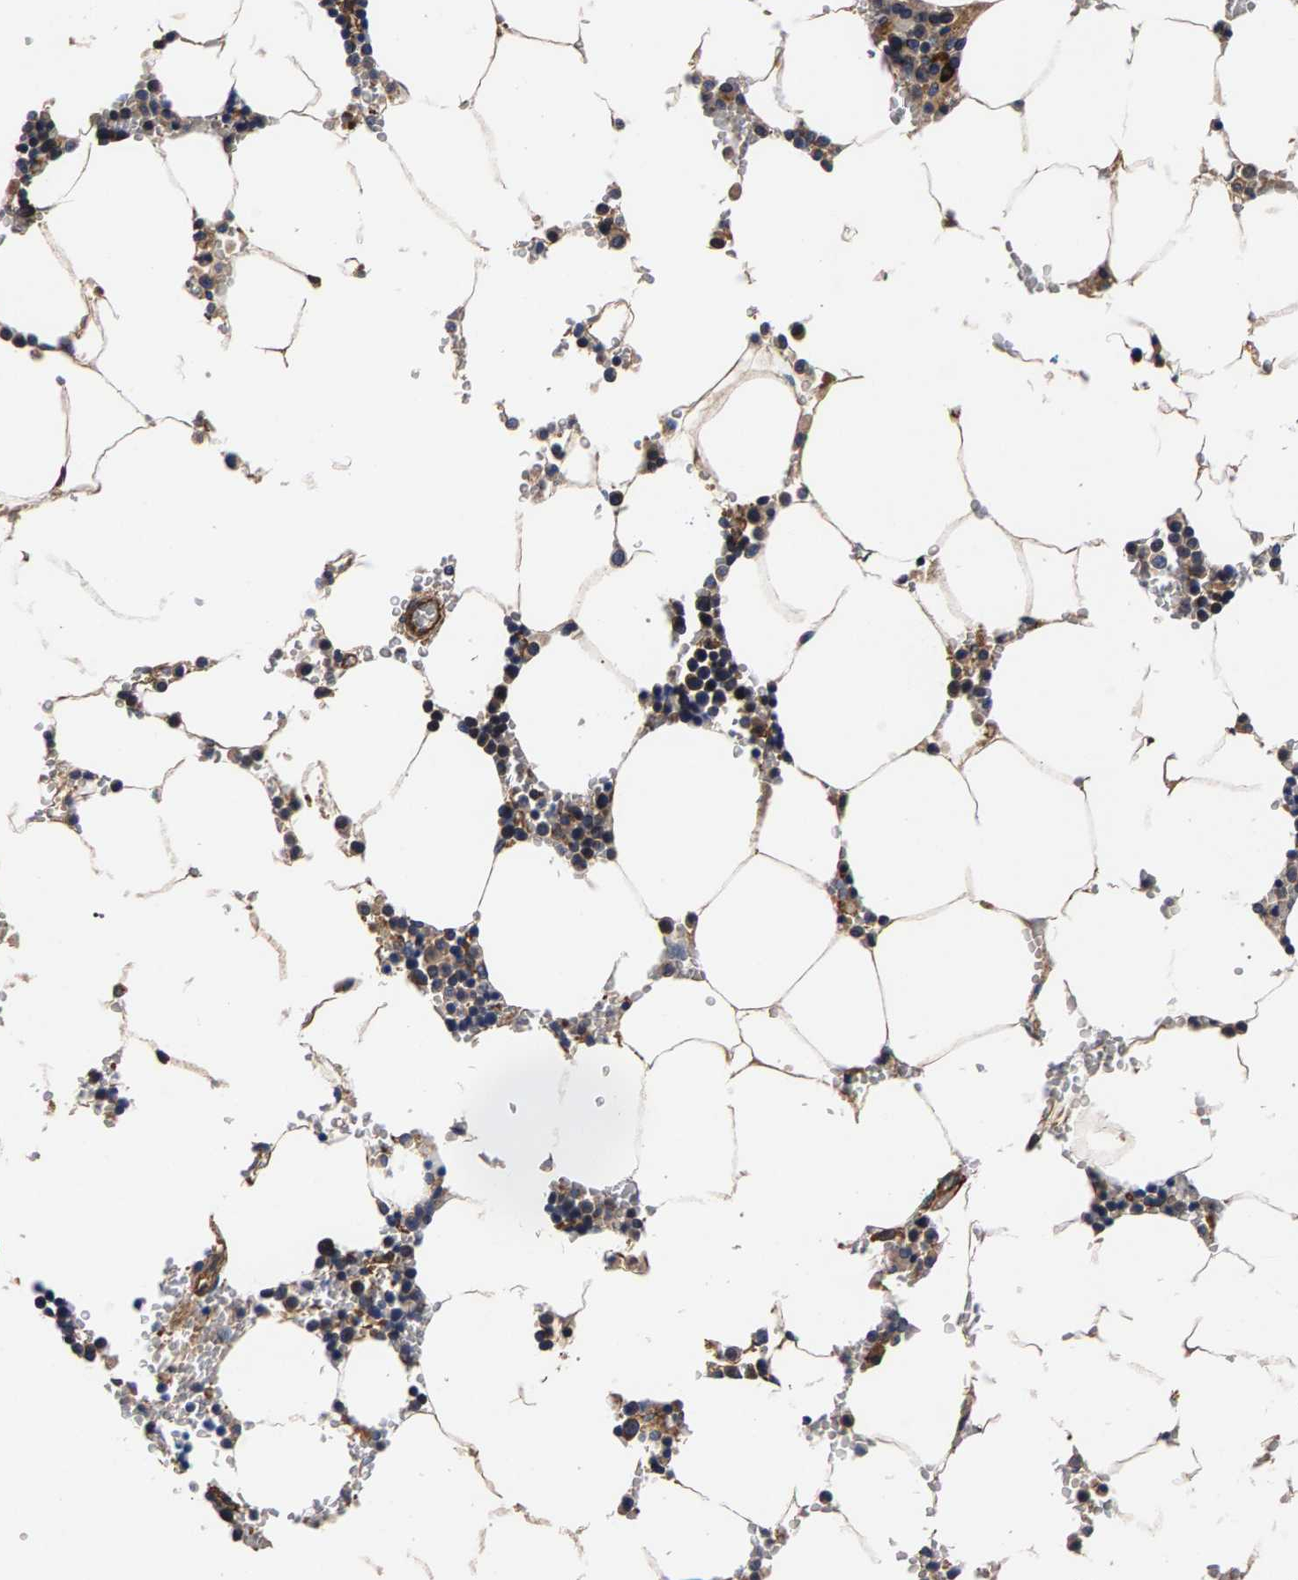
{"staining": {"intensity": "moderate", "quantity": "25%-75%", "location": "cytoplasmic/membranous"}, "tissue": "bone marrow", "cell_type": "Hematopoietic cells", "image_type": "normal", "snomed": [{"axis": "morphology", "description": "Normal tissue, NOS"}, {"axis": "topography", "description": "Bone marrow"}], "caption": "DAB immunohistochemical staining of normal human bone marrow displays moderate cytoplasmic/membranous protein positivity in approximately 25%-75% of hematopoietic cells. (Brightfield microscopy of DAB IHC at high magnification).", "gene": "MARCHF7", "patient": {"sex": "male", "age": 70}}